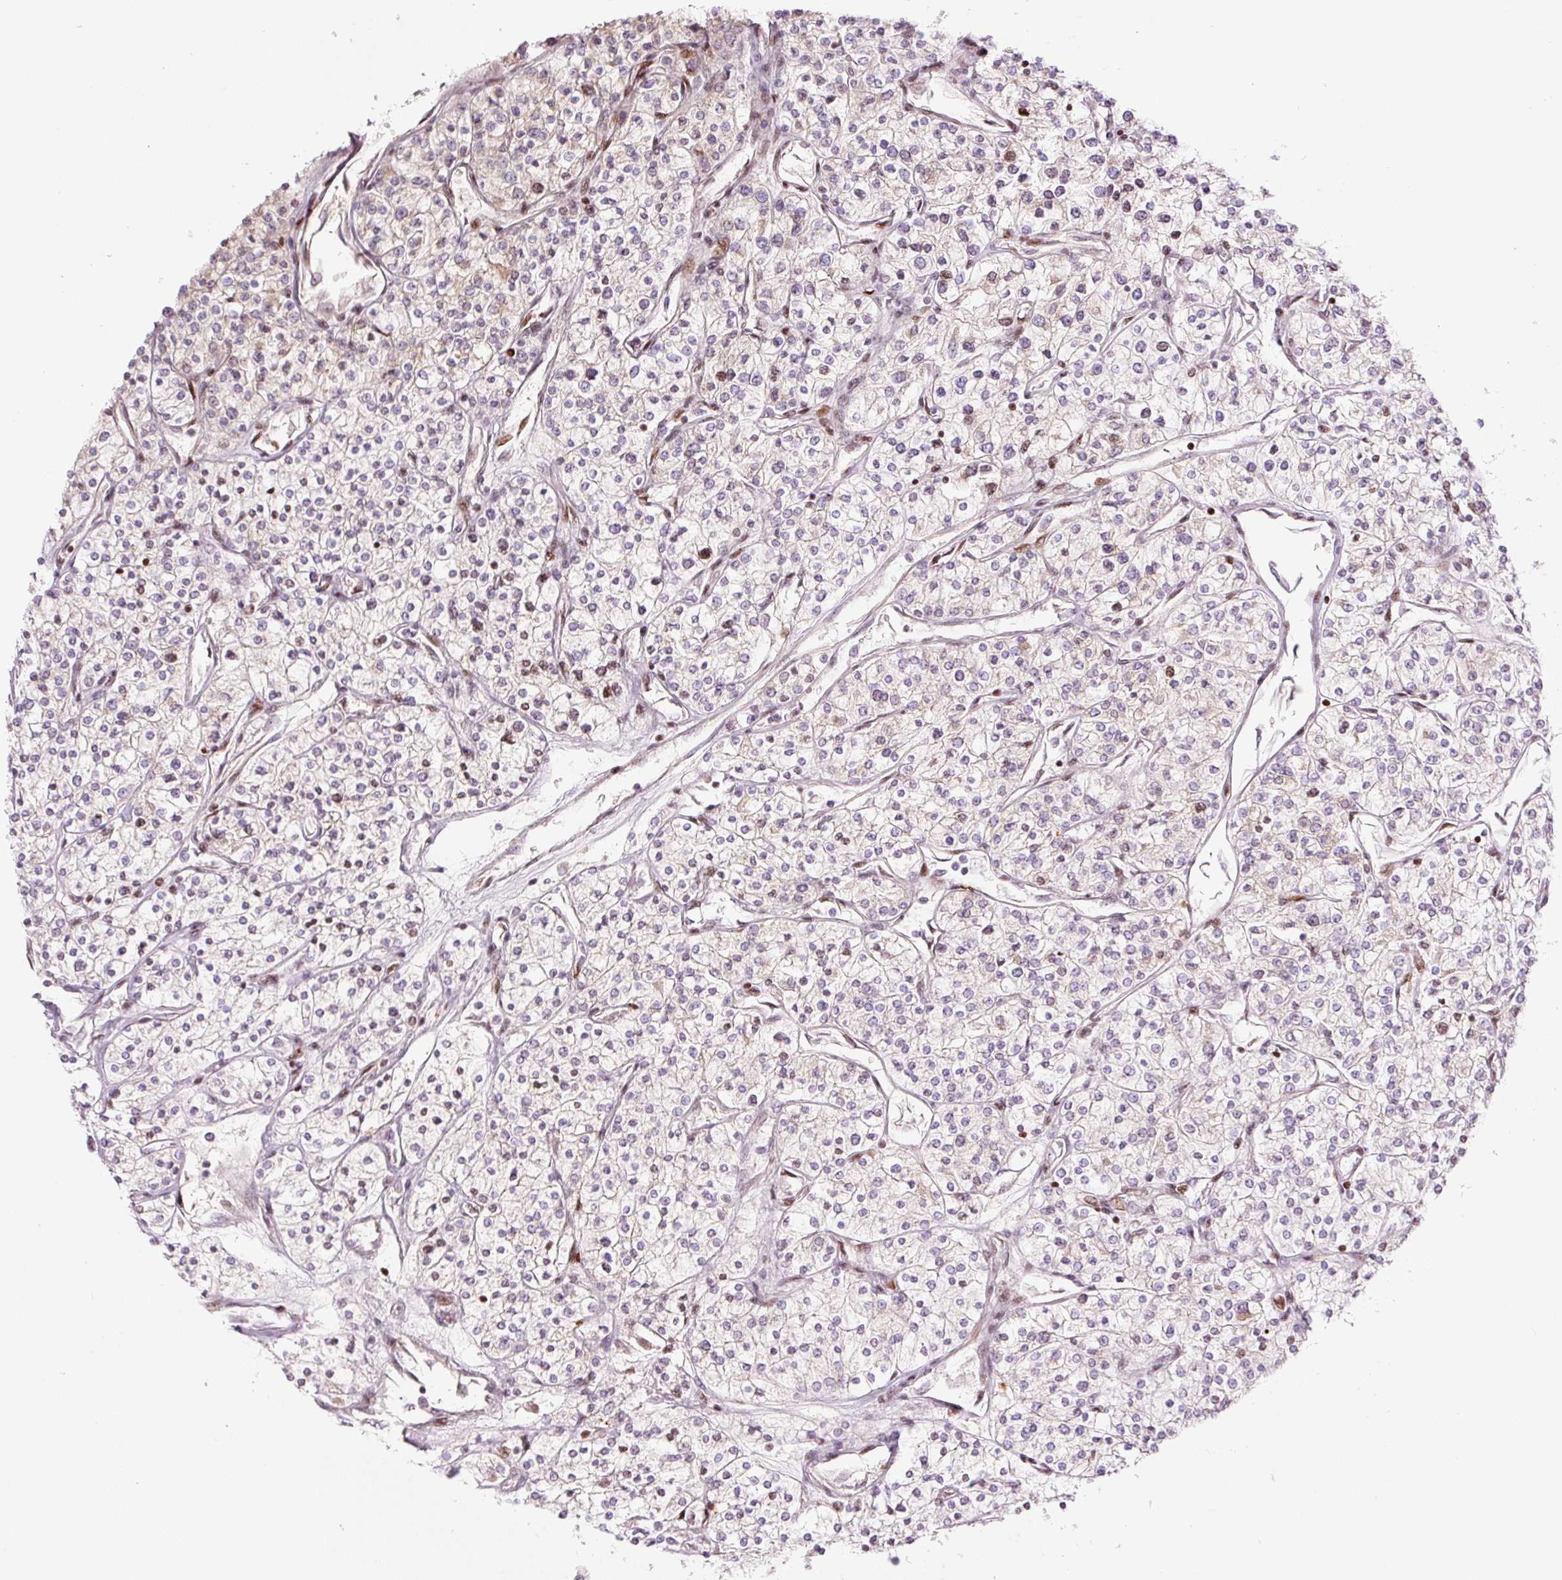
{"staining": {"intensity": "moderate", "quantity": "<25%", "location": "cytoplasmic/membranous,nuclear"}, "tissue": "renal cancer", "cell_type": "Tumor cells", "image_type": "cancer", "snomed": [{"axis": "morphology", "description": "Adenocarcinoma, NOS"}, {"axis": "topography", "description": "Kidney"}], "caption": "Human renal adenocarcinoma stained with a brown dye displays moderate cytoplasmic/membranous and nuclear positive expression in about <25% of tumor cells.", "gene": "TMEM177", "patient": {"sex": "male", "age": 80}}